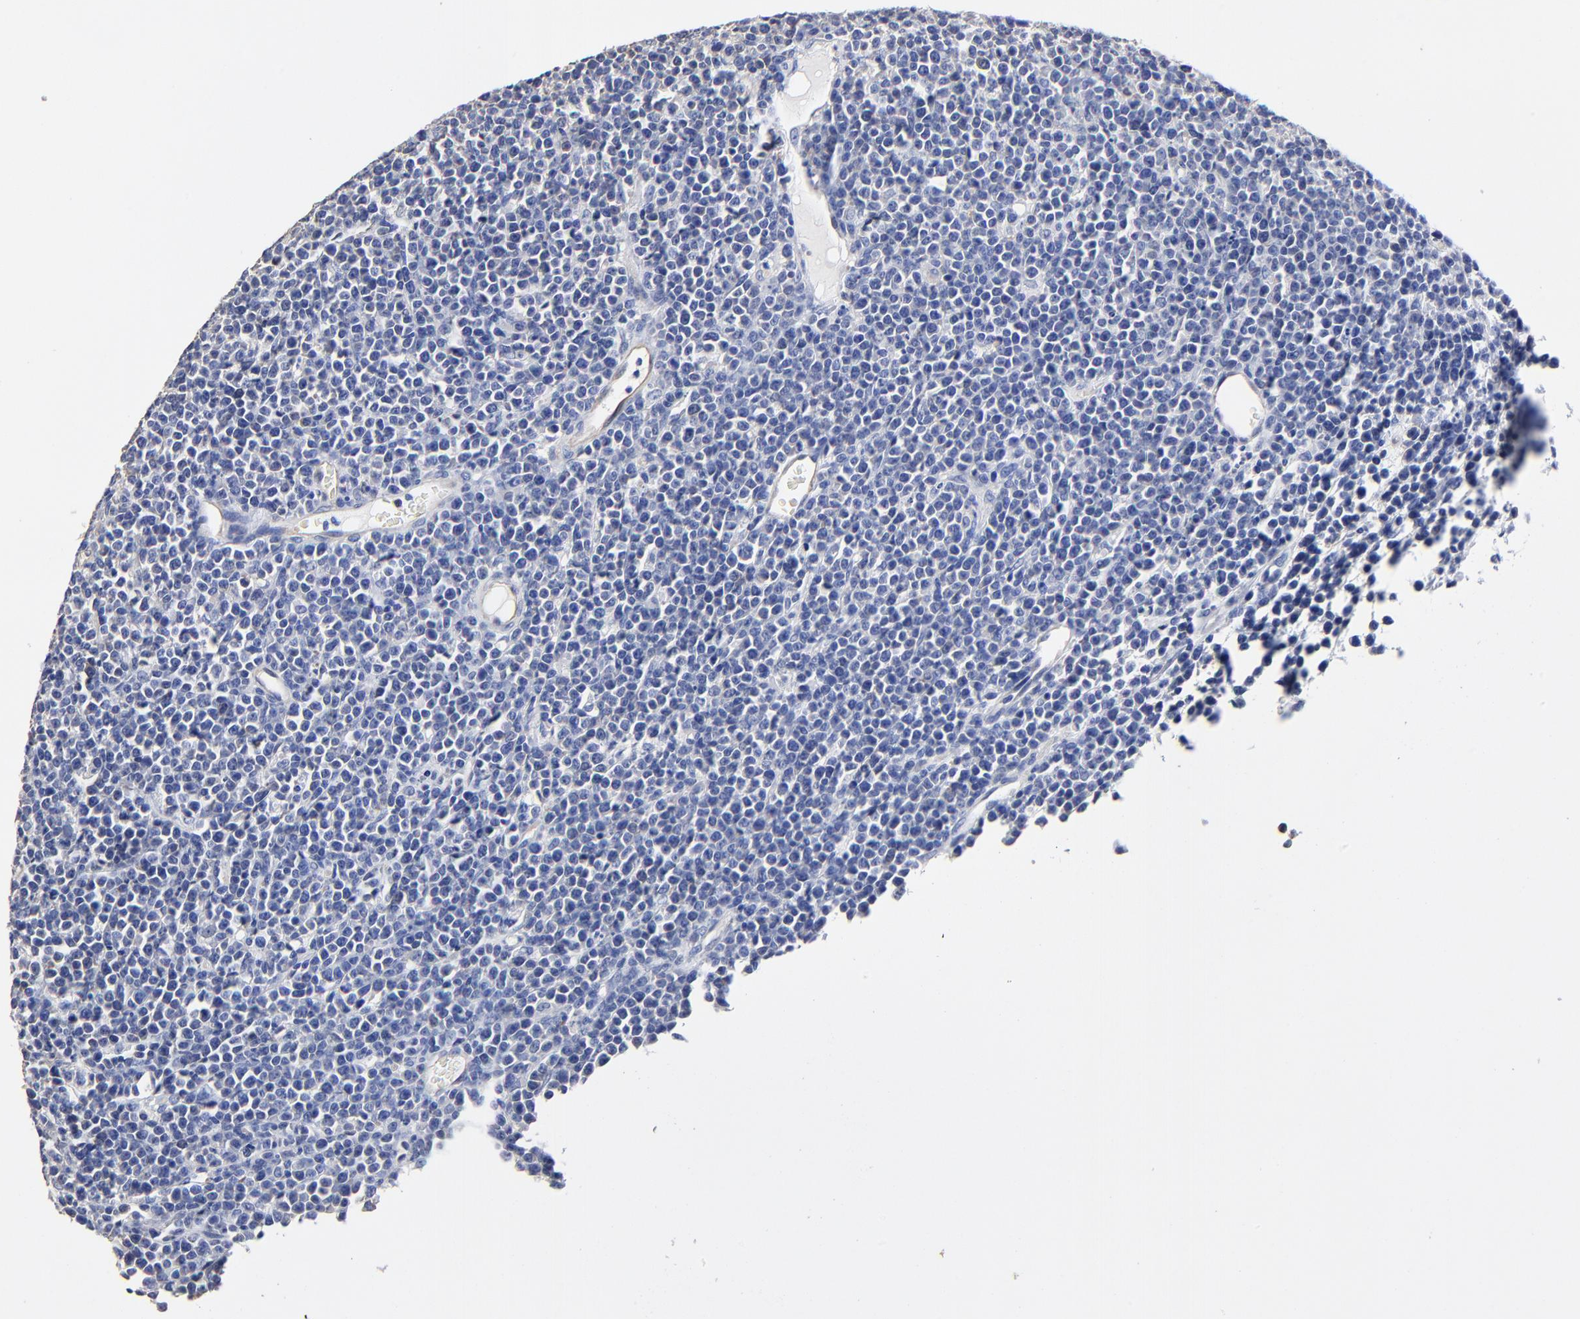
{"staining": {"intensity": "negative", "quantity": "none", "location": "none"}, "tissue": "lymphoma", "cell_type": "Tumor cells", "image_type": "cancer", "snomed": [{"axis": "morphology", "description": "Malignant lymphoma, non-Hodgkin's type, High grade"}, {"axis": "topography", "description": "Ovary"}], "caption": "IHC image of neoplastic tissue: human lymphoma stained with DAB (3,3'-diaminobenzidine) shows no significant protein positivity in tumor cells.", "gene": "TAGLN2", "patient": {"sex": "female", "age": 56}}